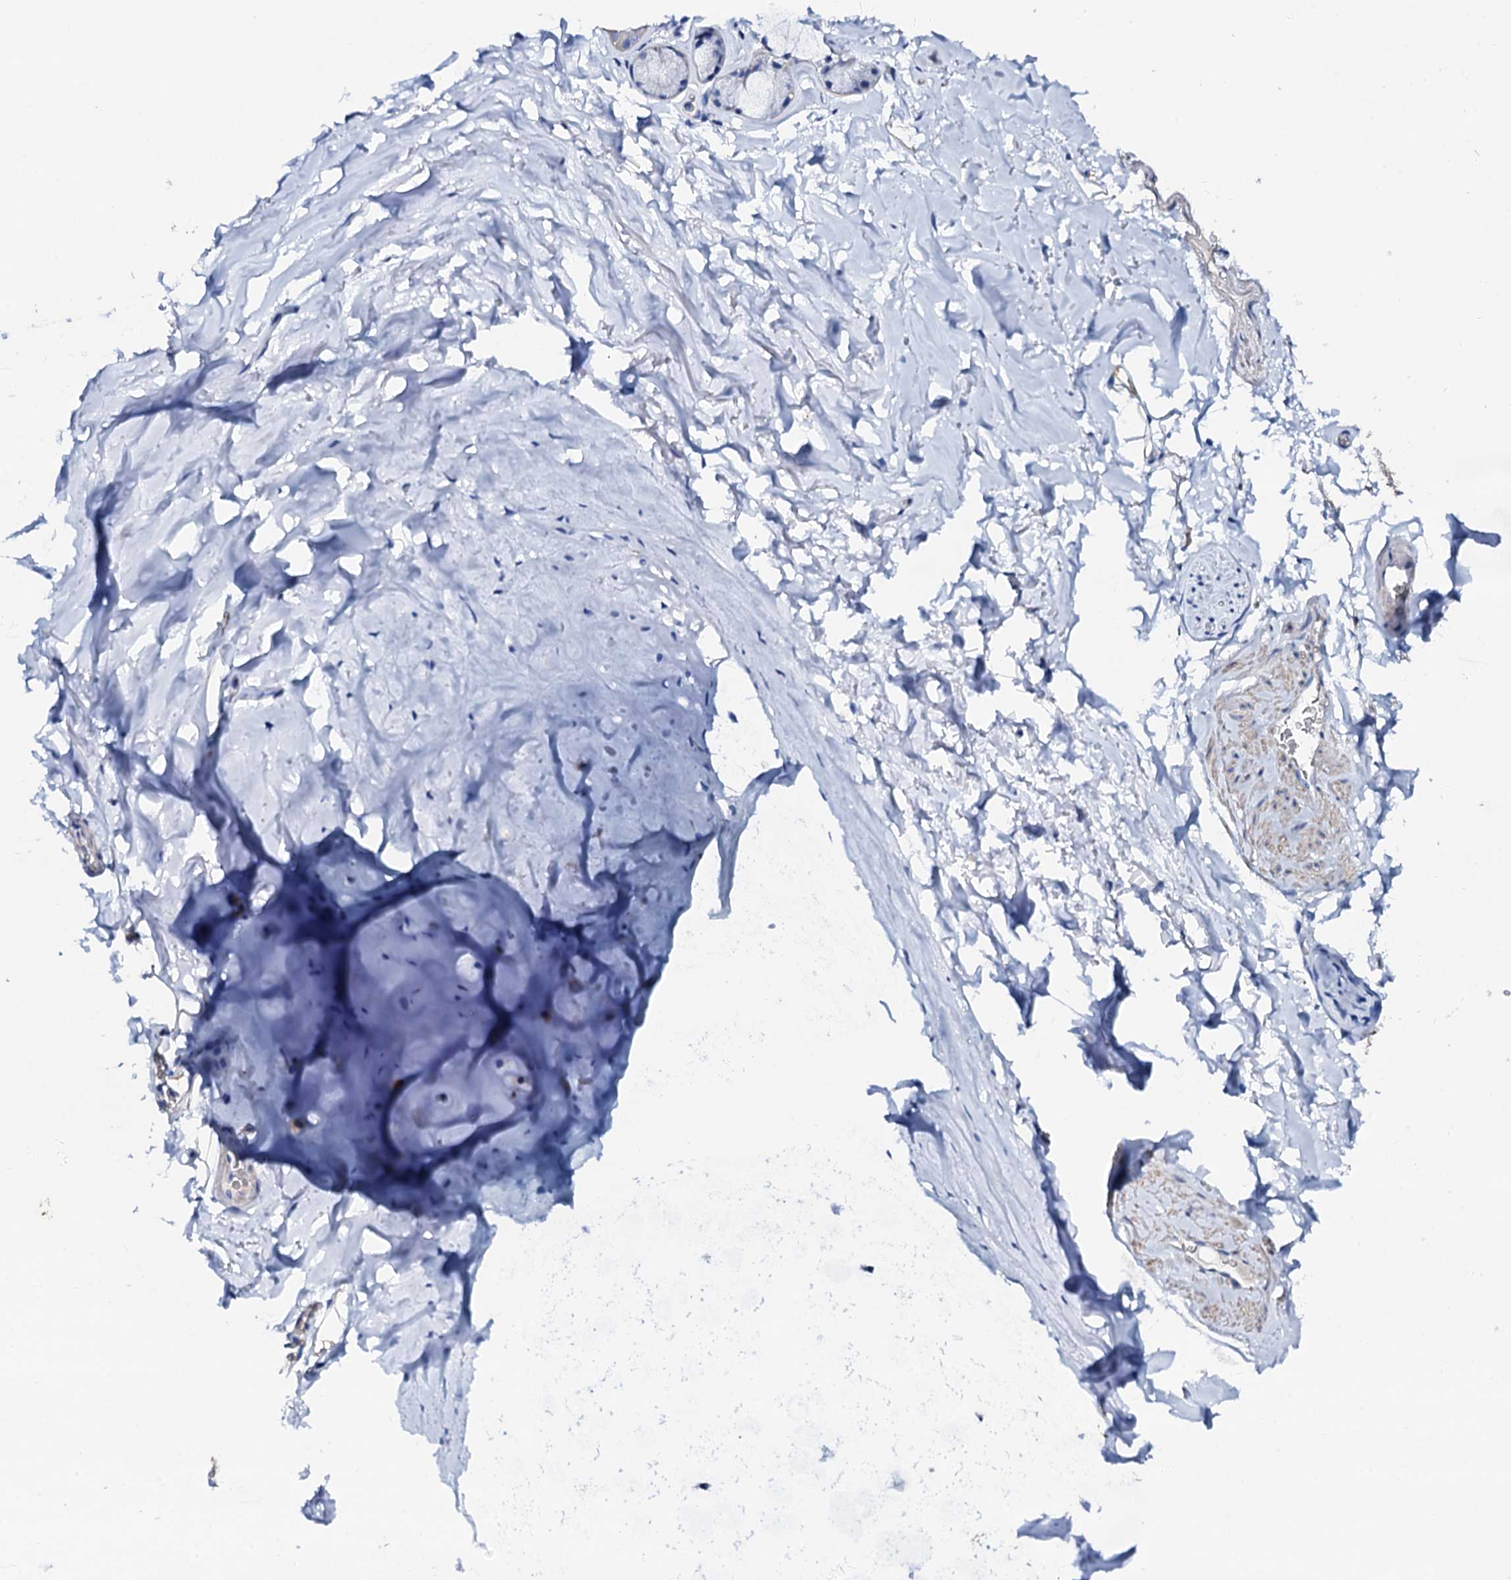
{"staining": {"intensity": "negative", "quantity": "none", "location": "none"}, "tissue": "adipose tissue", "cell_type": "Adipocytes", "image_type": "normal", "snomed": [{"axis": "morphology", "description": "Normal tissue, NOS"}, {"axis": "topography", "description": "Lymph node"}, {"axis": "topography", "description": "Bronchus"}], "caption": "Adipocytes show no significant positivity in normal adipose tissue.", "gene": "GLB1L3", "patient": {"sex": "male", "age": 63}}